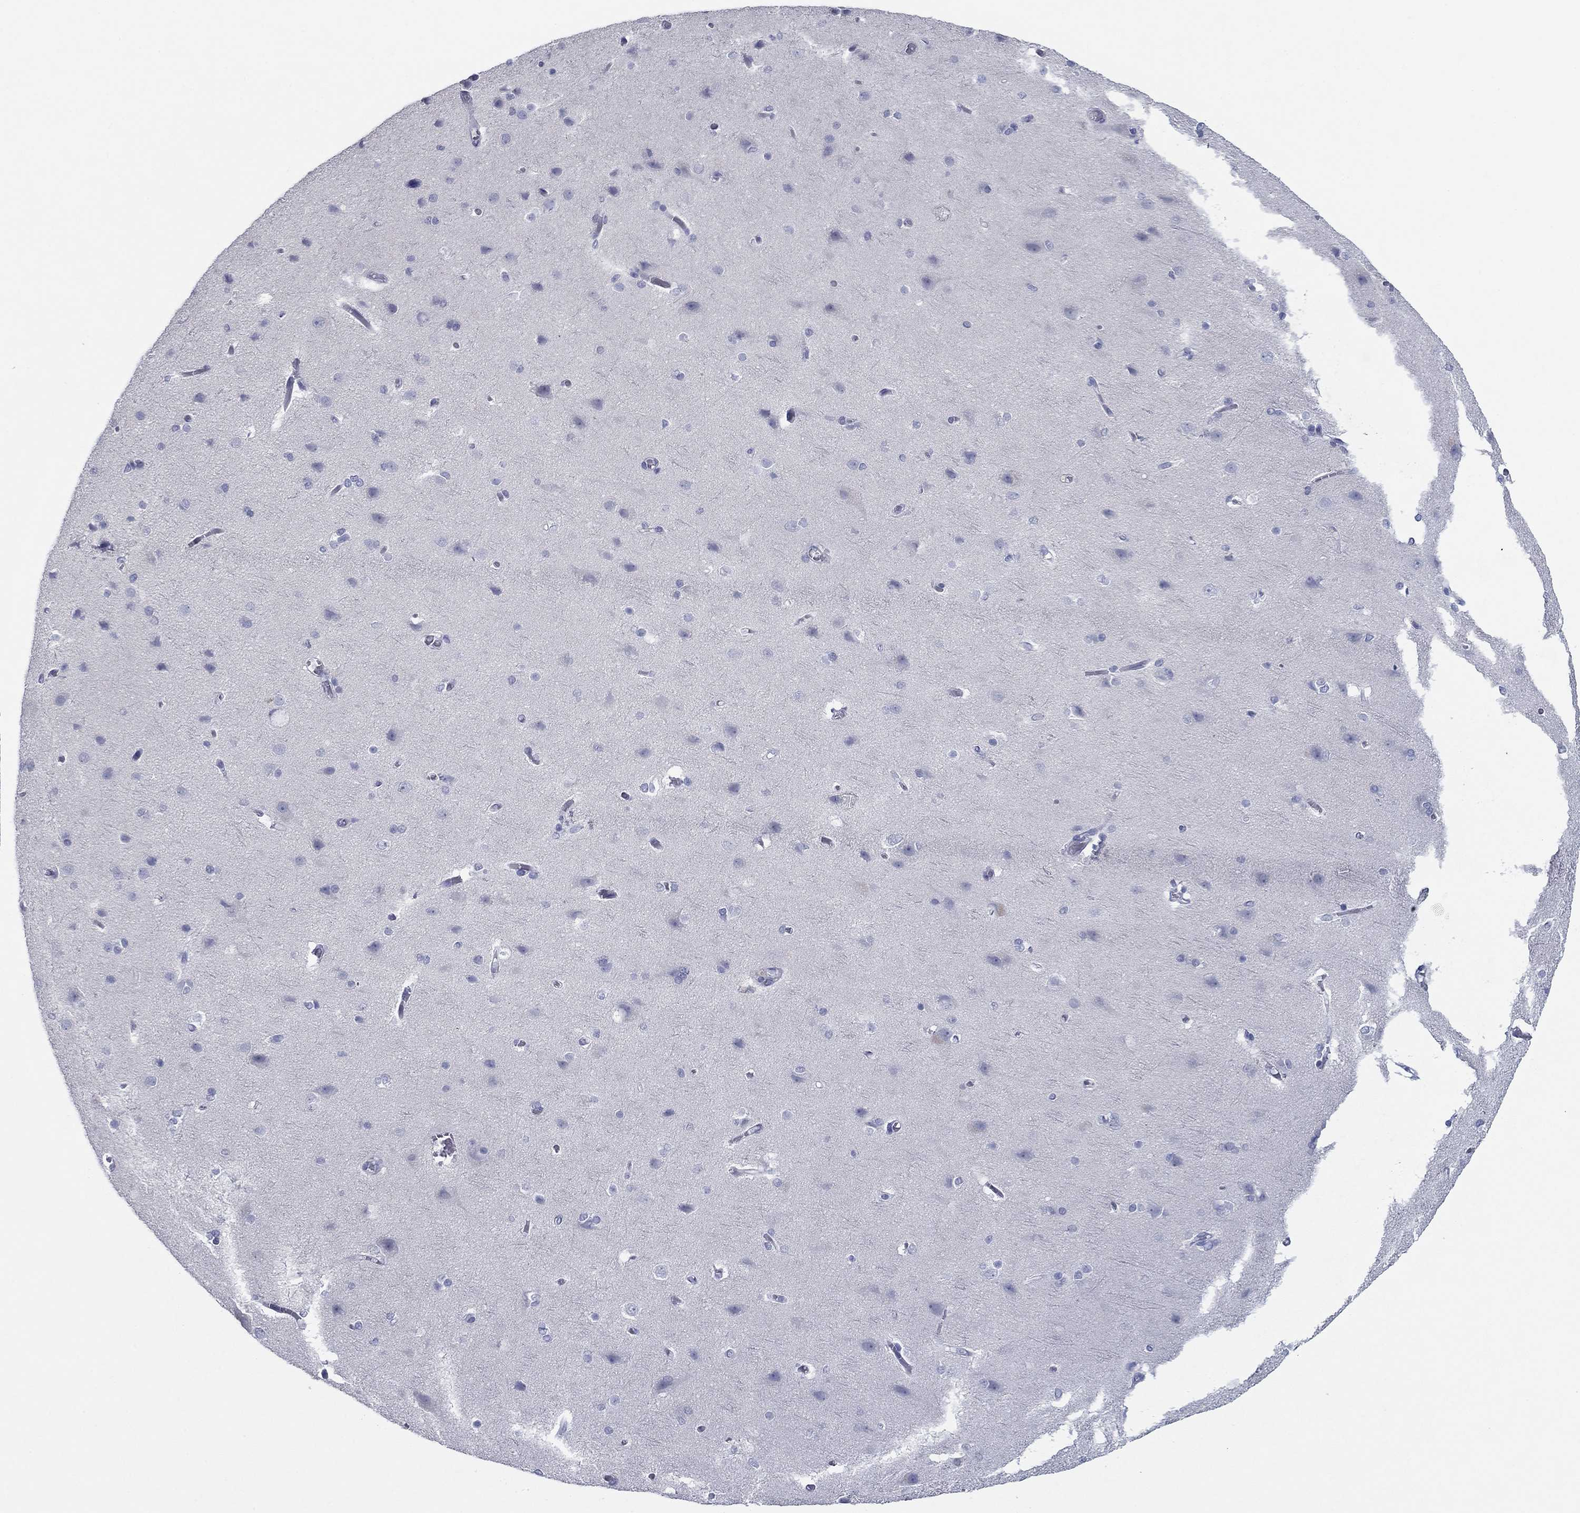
{"staining": {"intensity": "negative", "quantity": "none", "location": "none"}, "tissue": "cerebral cortex", "cell_type": "Endothelial cells", "image_type": "normal", "snomed": [{"axis": "morphology", "description": "Normal tissue, NOS"}, {"axis": "topography", "description": "Cerebral cortex"}], "caption": "Endothelial cells are negative for protein expression in unremarkable human cerebral cortex. Brightfield microscopy of immunohistochemistry stained with DAB (brown) and hematoxylin (blue), captured at high magnification.", "gene": "PLS1", "patient": {"sex": "male", "age": 37}}